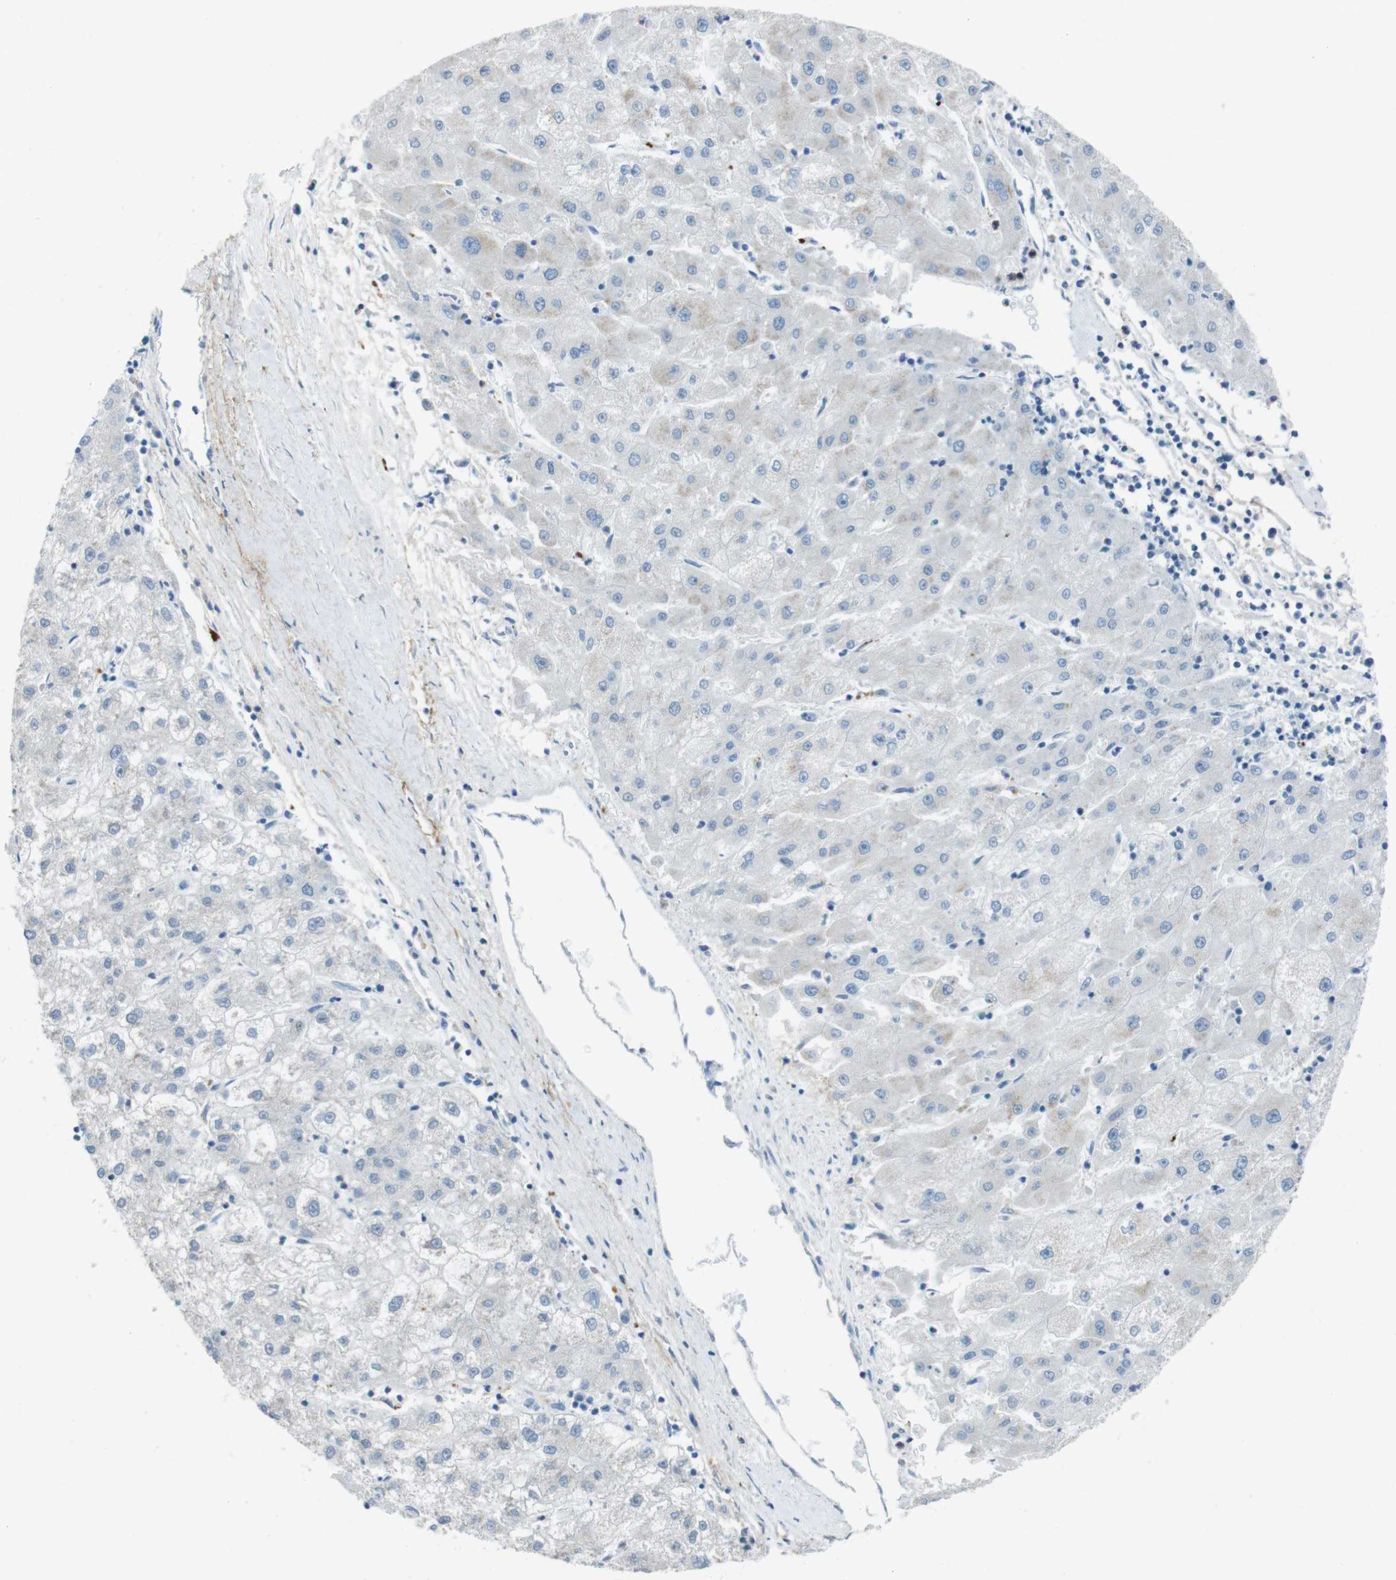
{"staining": {"intensity": "negative", "quantity": "none", "location": "none"}, "tissue": "liver cancer", "cell_type": "Tumor cells", "image_type": "cancer", "snomed": [{"axis": "morphology", "description": "Carcinoma, Hepatocellular, NOS"}, {"axis": "topography", "description": "Liver"}], "caption": "Immunohistochemical staining of human hepatocellular carcinoma (liver) exhibits no significant staining in tumor cells.", "gene": "ENTPD7", "patient": {"sex": "male", "age": 72}}